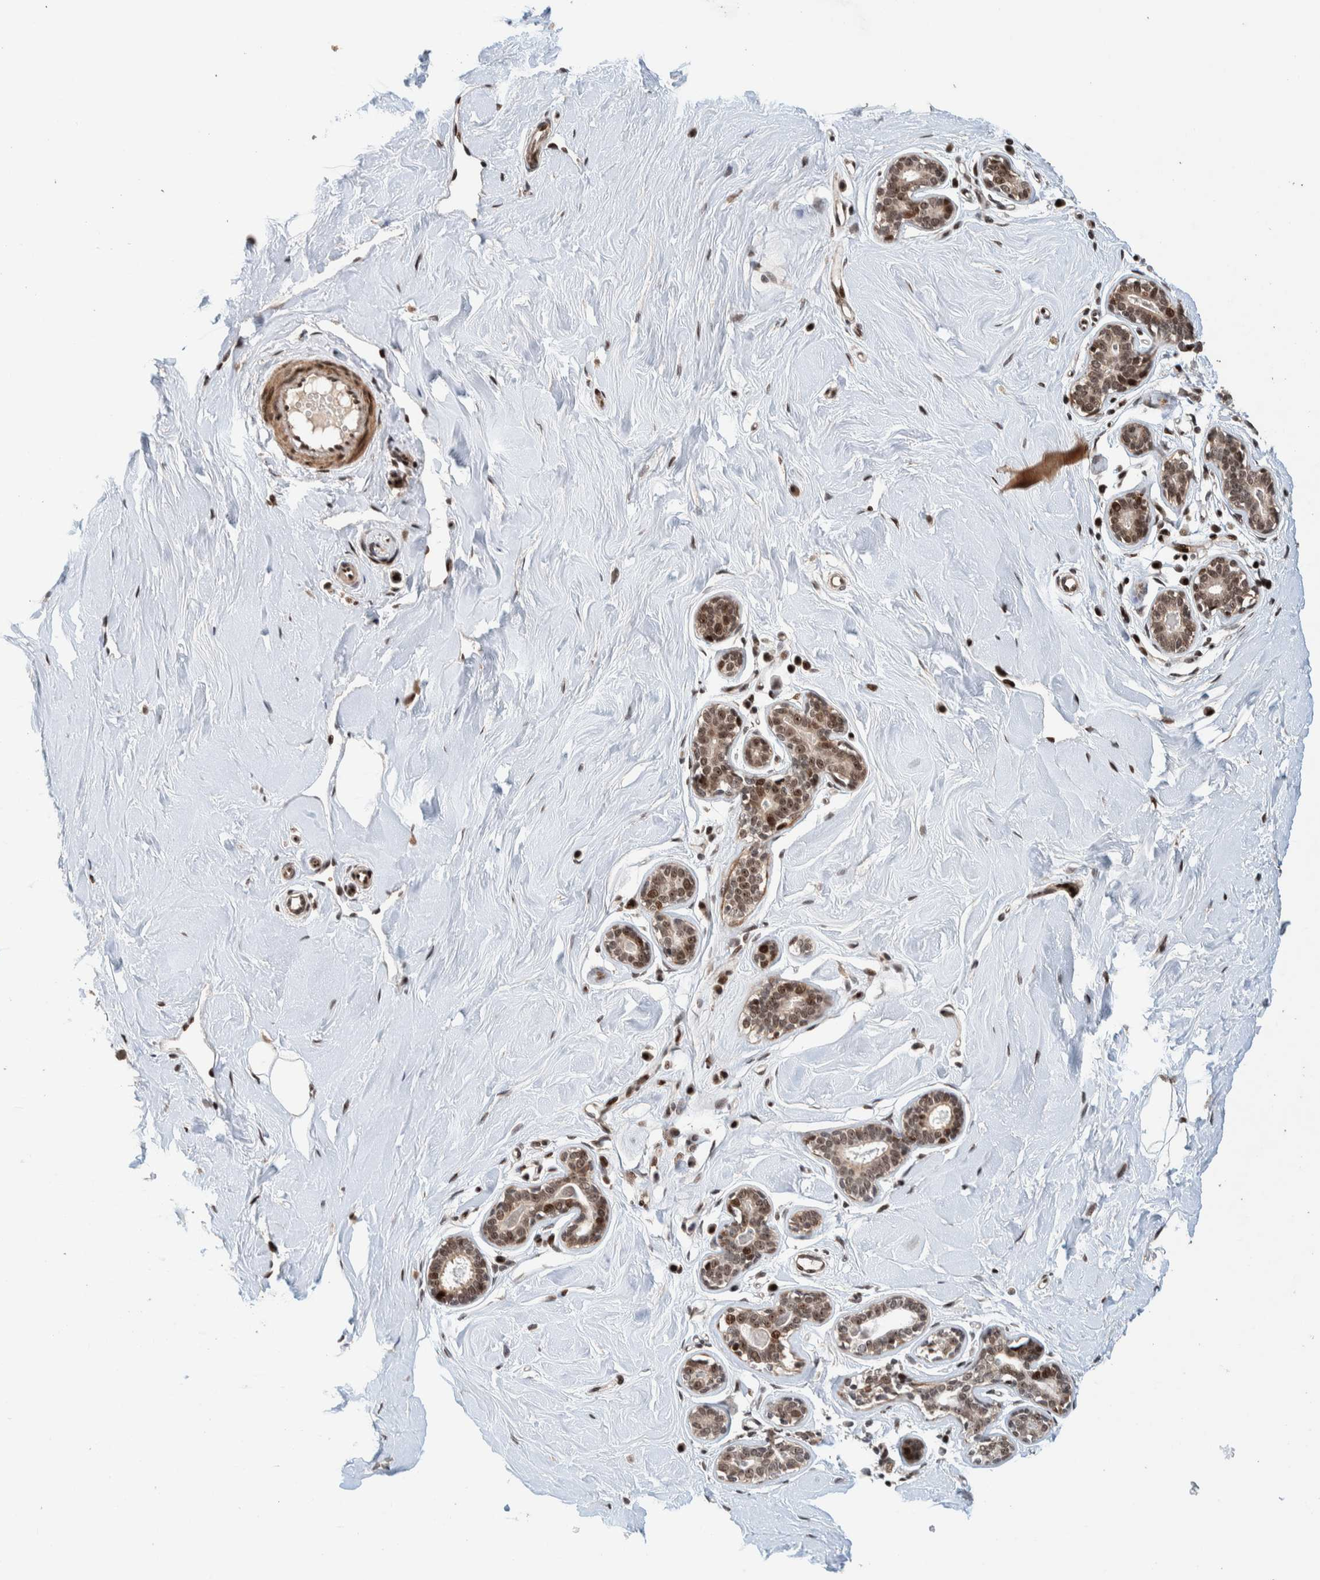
{"staining": {"intensity": "moderate", "quantity": ">75%", "location": "nuclear"}, "tissue": "breast", "cell_type": "Adipocytes", "image_type": "normal", "snomed": [{"axis": "morphology", "description": "Normal tissue, NOS"}, {"axis": "topography", "description": "Breast"}], "caption": "Breast stained for a protein (brown) demonstrates moderate nuclear positive expression in about >75% of adipocytes.", "gene": "CHD4", "patient": {"sex": "female", "age": 23}}